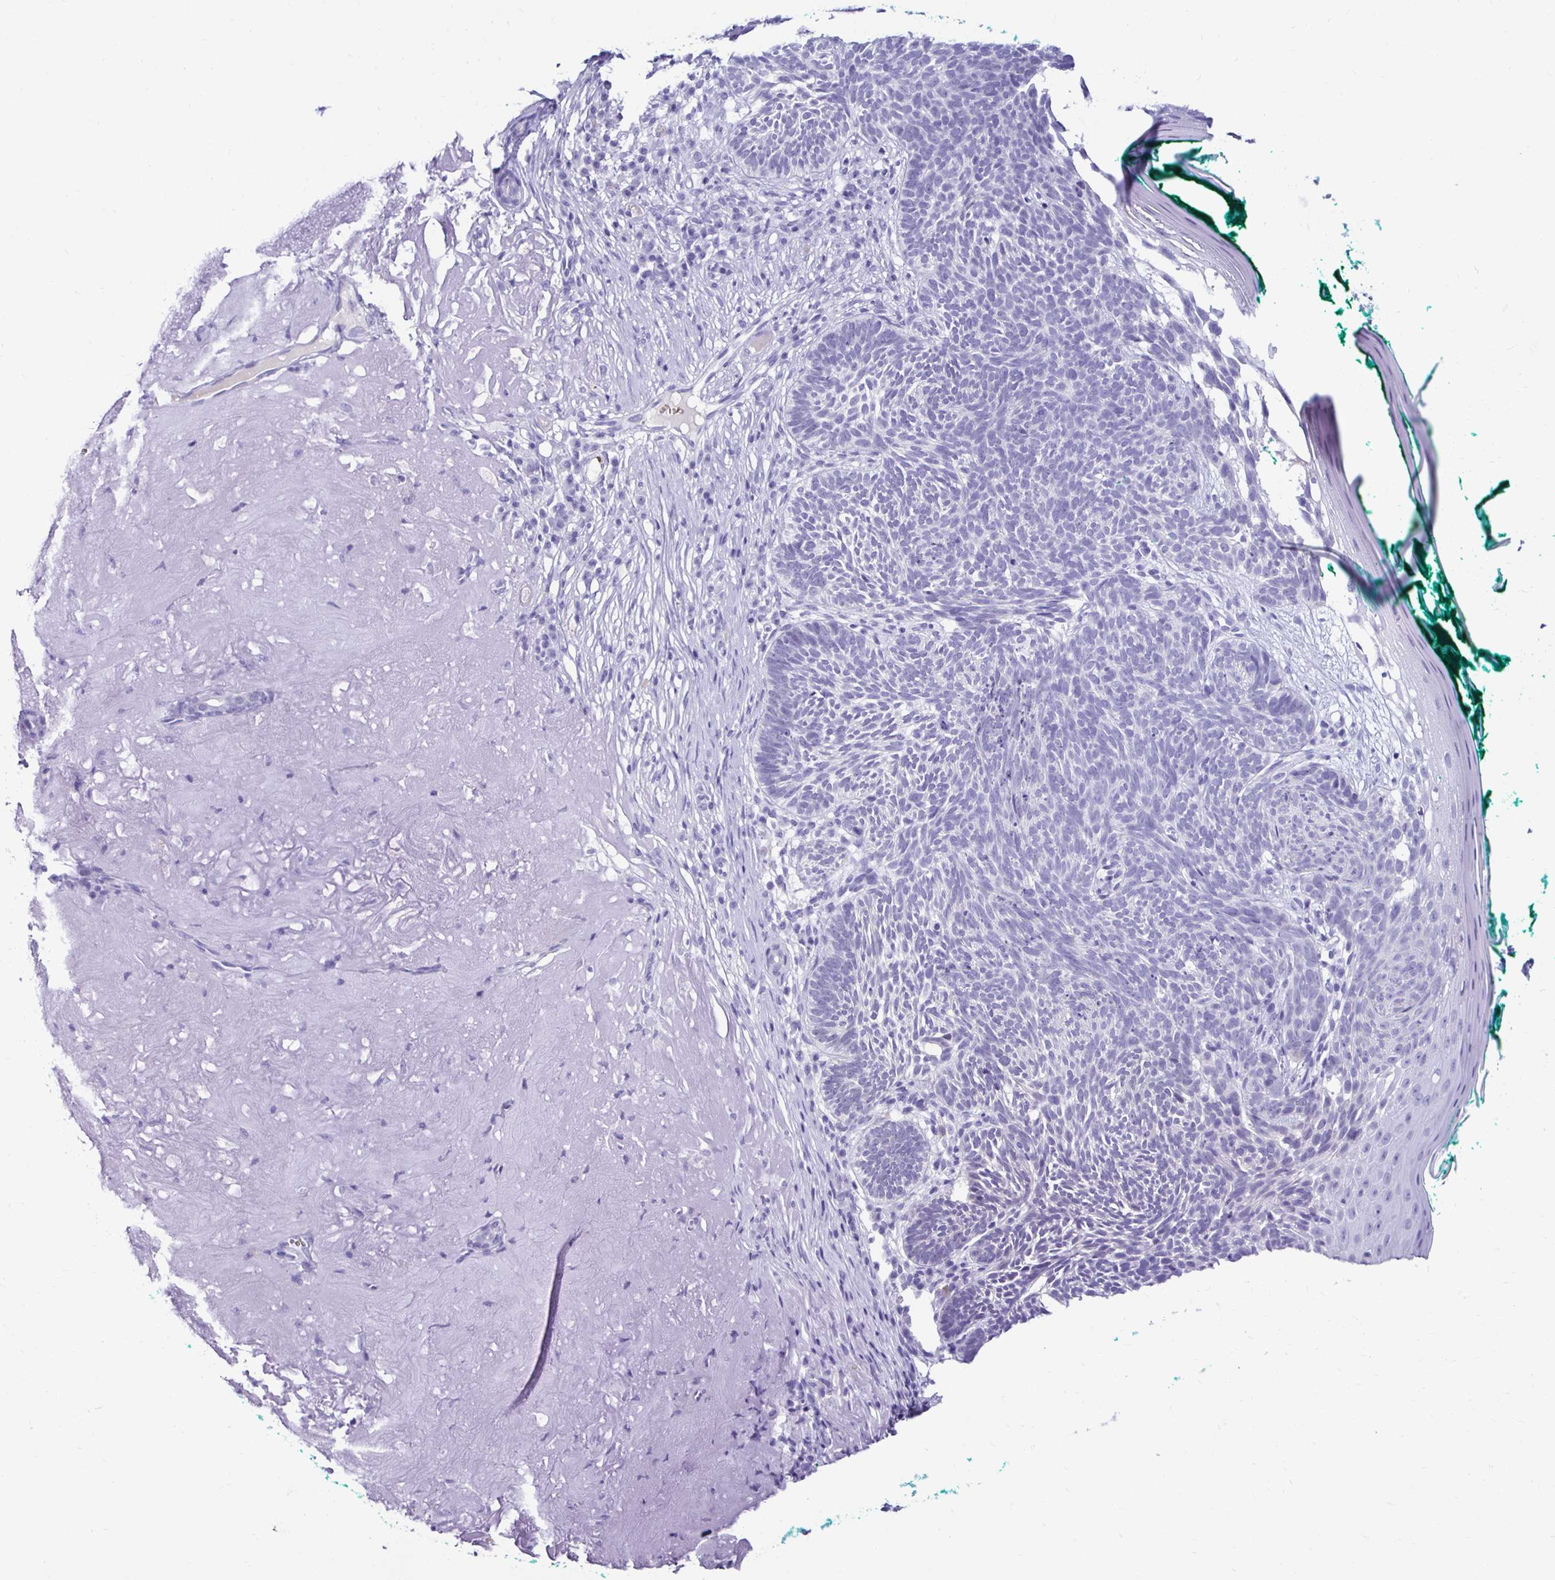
{"staining": {"intensity": "negative", "quantity": "none", "location": "none"}, "tissue": "skin cancer", "cell_type": "Tumor cells", "image_type": "cancer", "snomed": [{"axis": "morphology", "description": "Basal cell carcinoma"}, {"axis": "topography", "description": "Skin"}, {"axis": "topography", "description": "Skin of face"}], "caption": "Immunohistochemistry (IHC) of human skin cancer shows no staining in tumor cells.", "gene": "RHBDL3", "patient": {"sex": "female", "age": 80}}